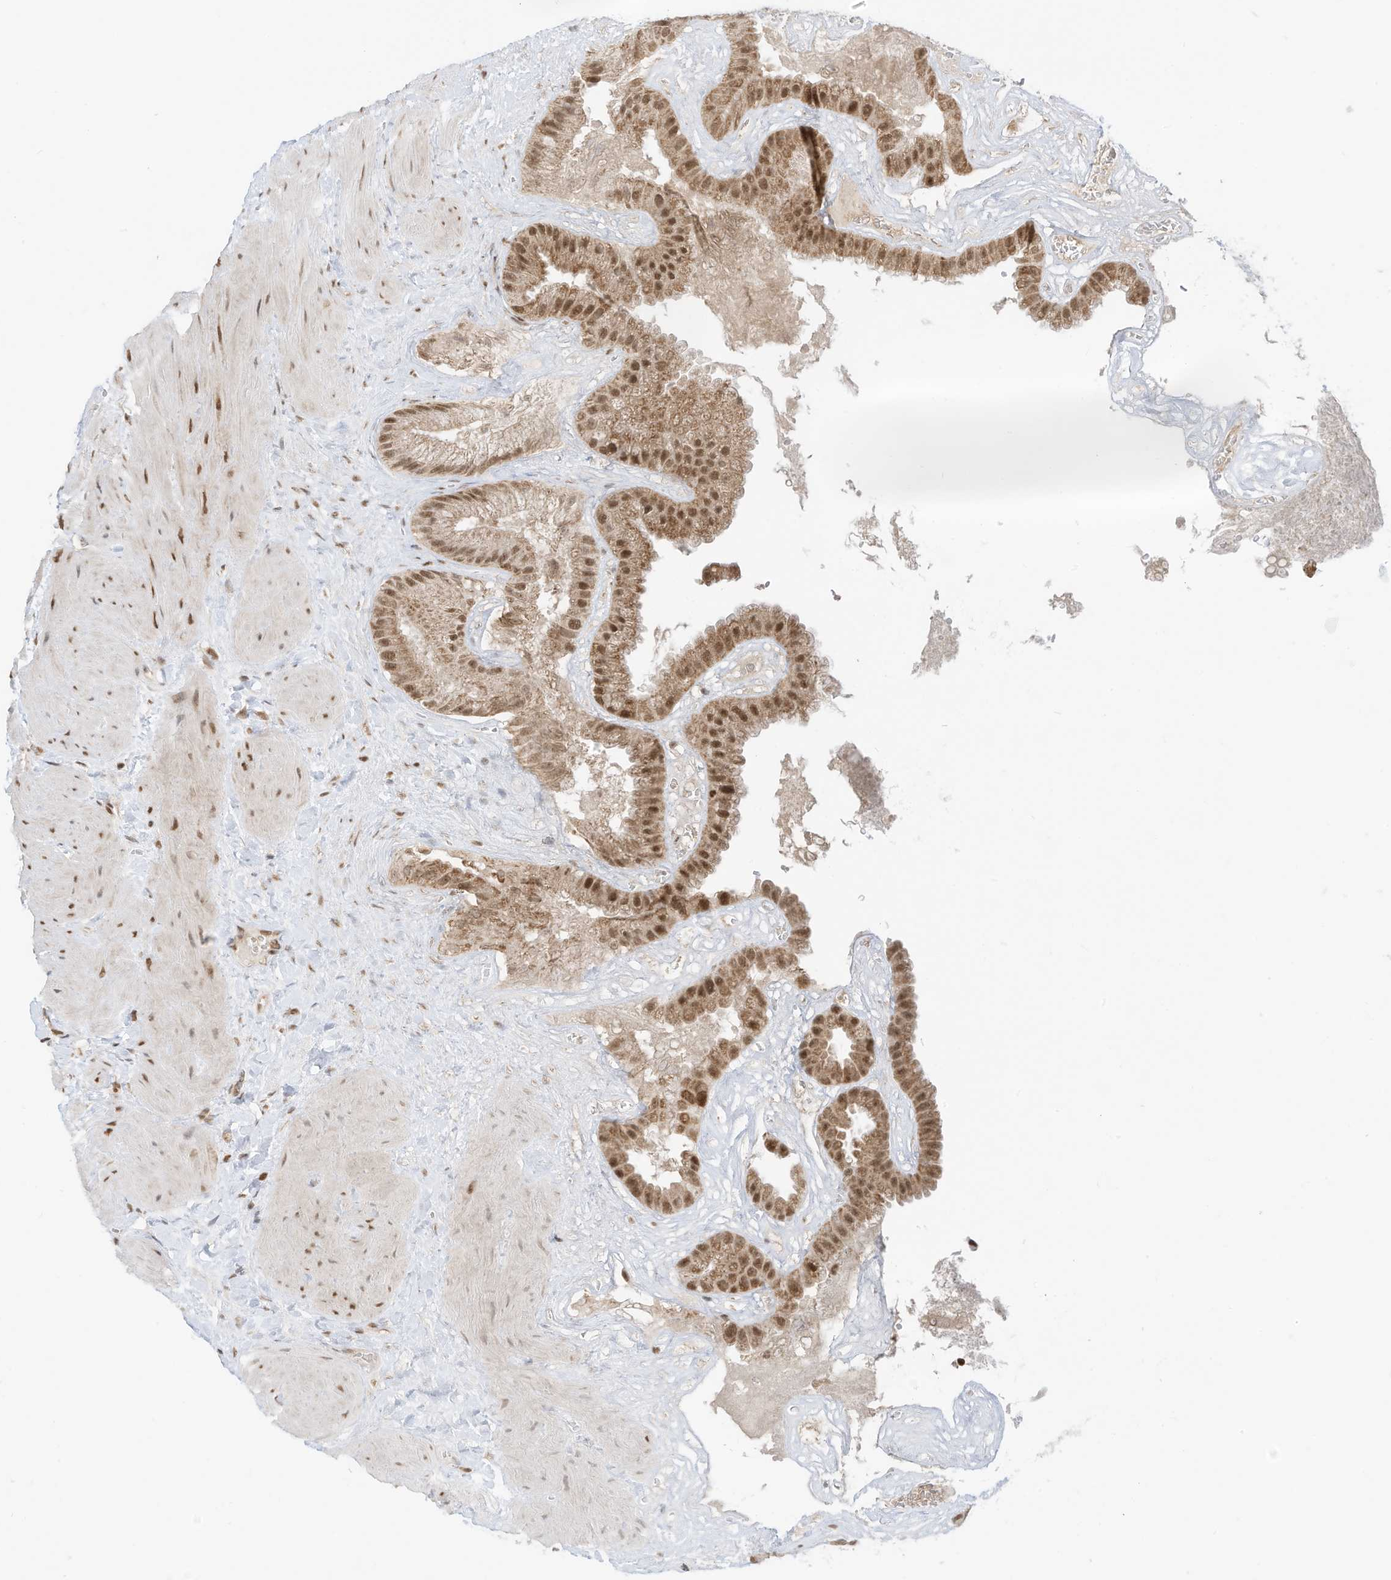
{"staining": {"intensity": "moderate", "quantity": ">75%", "location": "cytoplasmic/membranous,nuclear"}, "tissue": "gallbladder", "cell_type": "Glandular cells", "image_type": "normal", "snomed": [{"axis": "morphology", "description": "Normal tissue, NOS"}, {"axis": "topography", "description": "Gallbladder"}], "caption": "Brown immunohistochemical staining in benign human gallbladder demonstrates moderate cytoplasmic/membranous,nuclear expression in about >75% of glandular cells.", "gene": "AURKAIP1", "patient": {"sex": "male", "age": 55}}